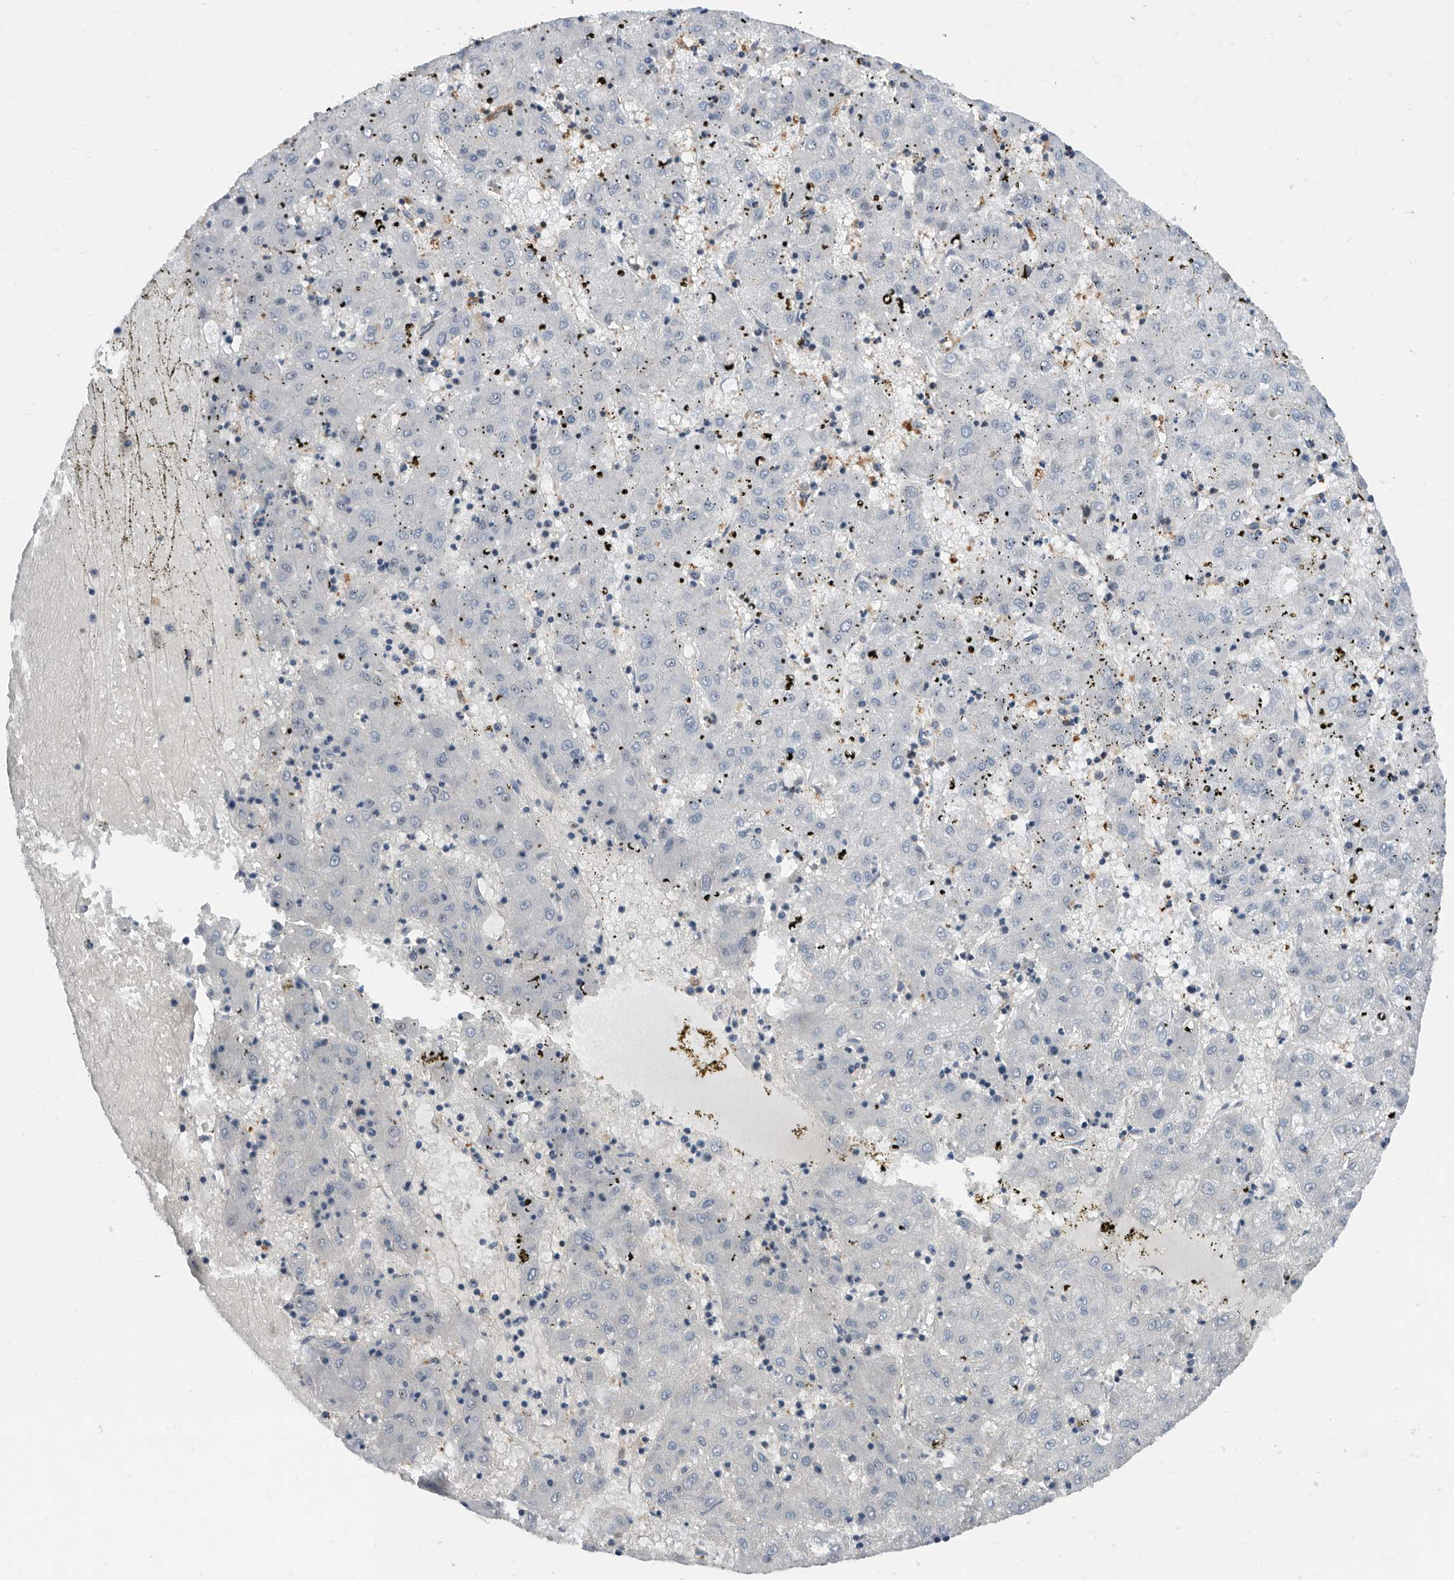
{"staining": {"intensity": "negative", "quantity": "none", "location": "none"}, "tissue": "liver cancer", "cell_type": "Tumor cells", "image_type": "cancer", "snomed": [{"axis": "morphology", "description": "Carcinoma, Hepatocellular, NOS"}, {"axis": "topography", "description": "Liver"}], "caption": "DAB (3,3'-diaminobenzidine) immunohistochemical staining of human liver cancer shows no significant staining in tumor cells.", "gene": "ZNF260", "patient": {"sex": "male", "age": 72}}